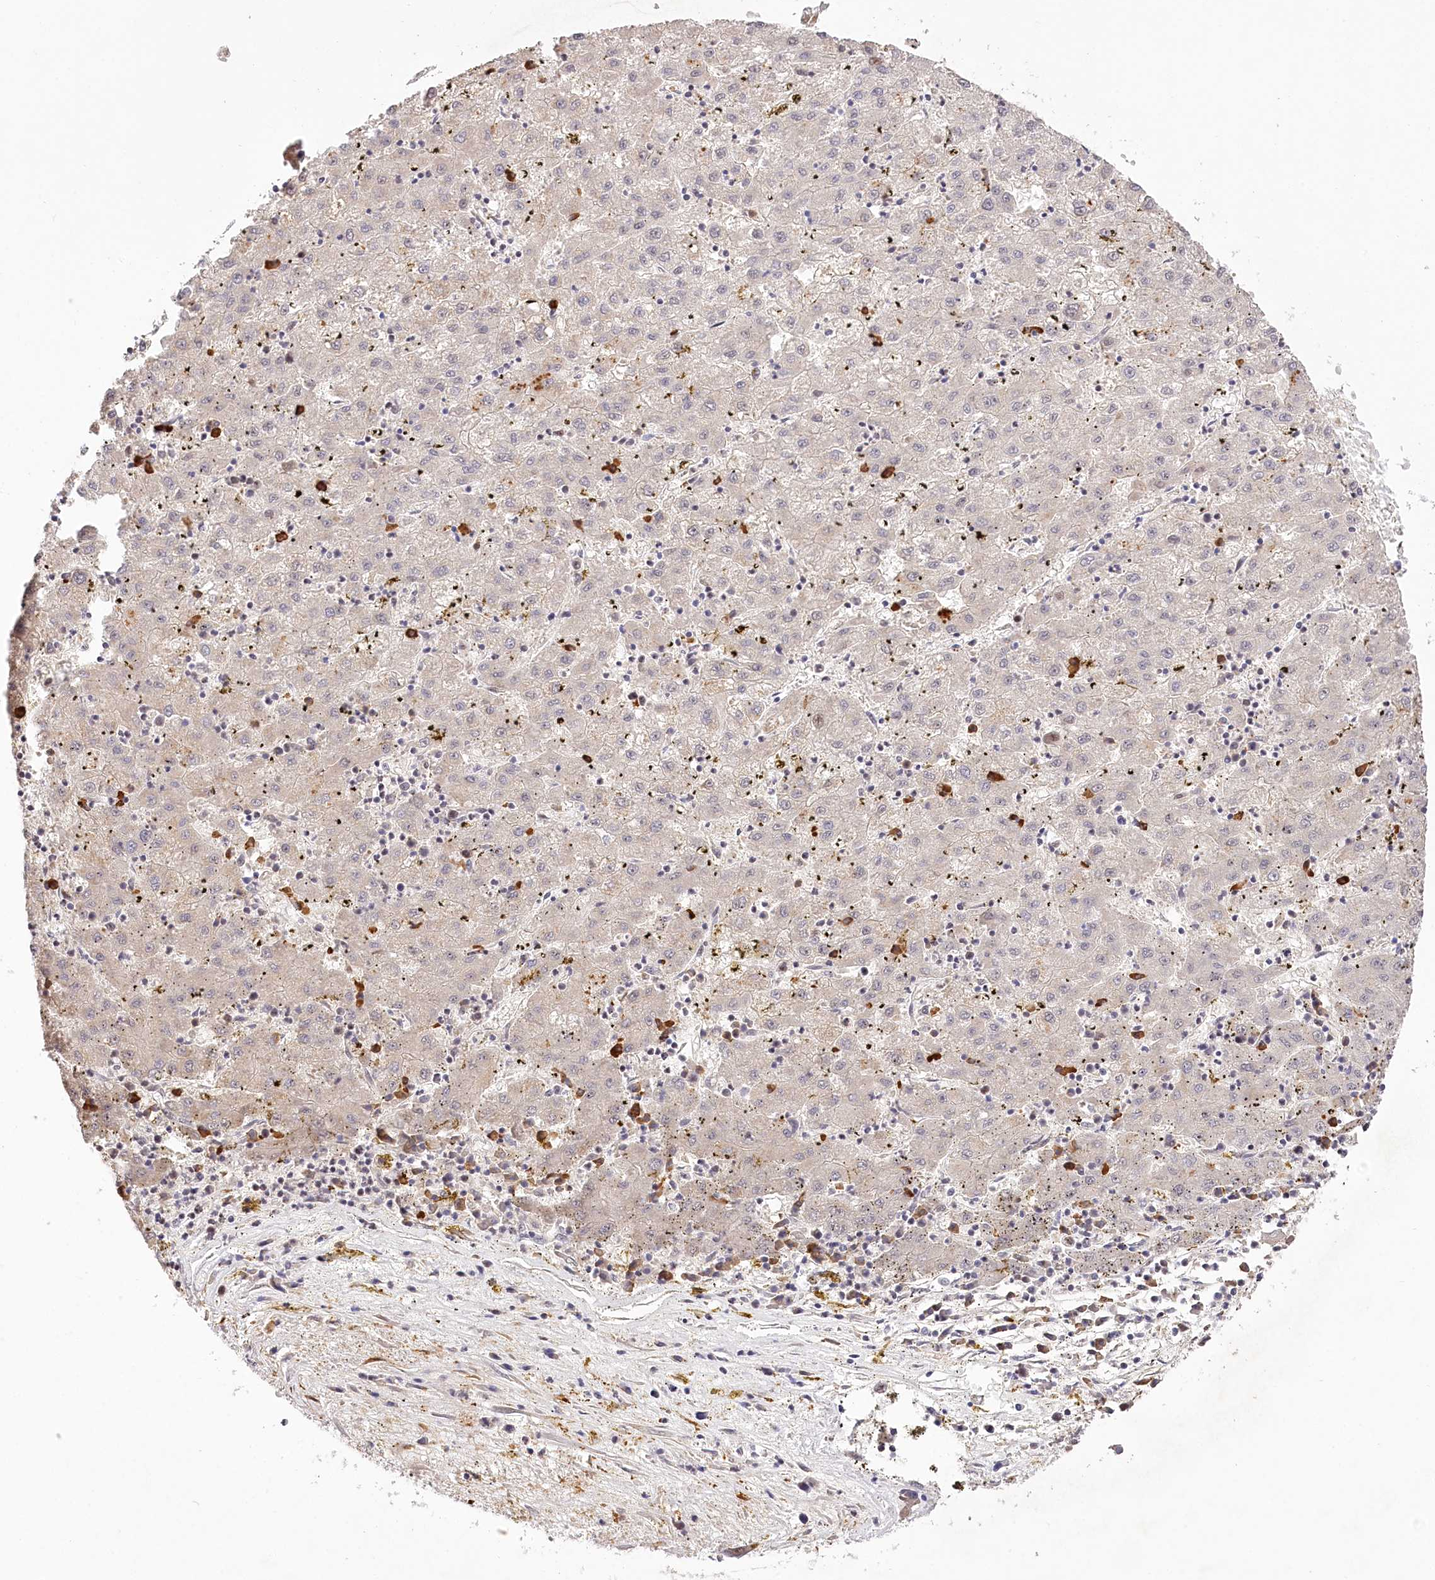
{"staining": {"intensity": "negative", "quantity": "none", "location": "none"}, "tissue": "liver cancer", "cell_type": "Tumor cells", "image_type": "cancer", "snomed": [{"axis": "morphology", "description": "Carcinoma, Hepatocellular, NOS"}, {"axis": "topography", "description": "Liver"}], "caption": "The photomicrograph demonstrates no significant staining in tumor cells of hepatocellular carcinoma (liver). (DAB (3,3'-diaminobenzidine) immunohistochemistry visualized using brightfield microscopy, high magnification).", "gene": "PYROXD1", "patient": {"sex": "male", "age": 72}}